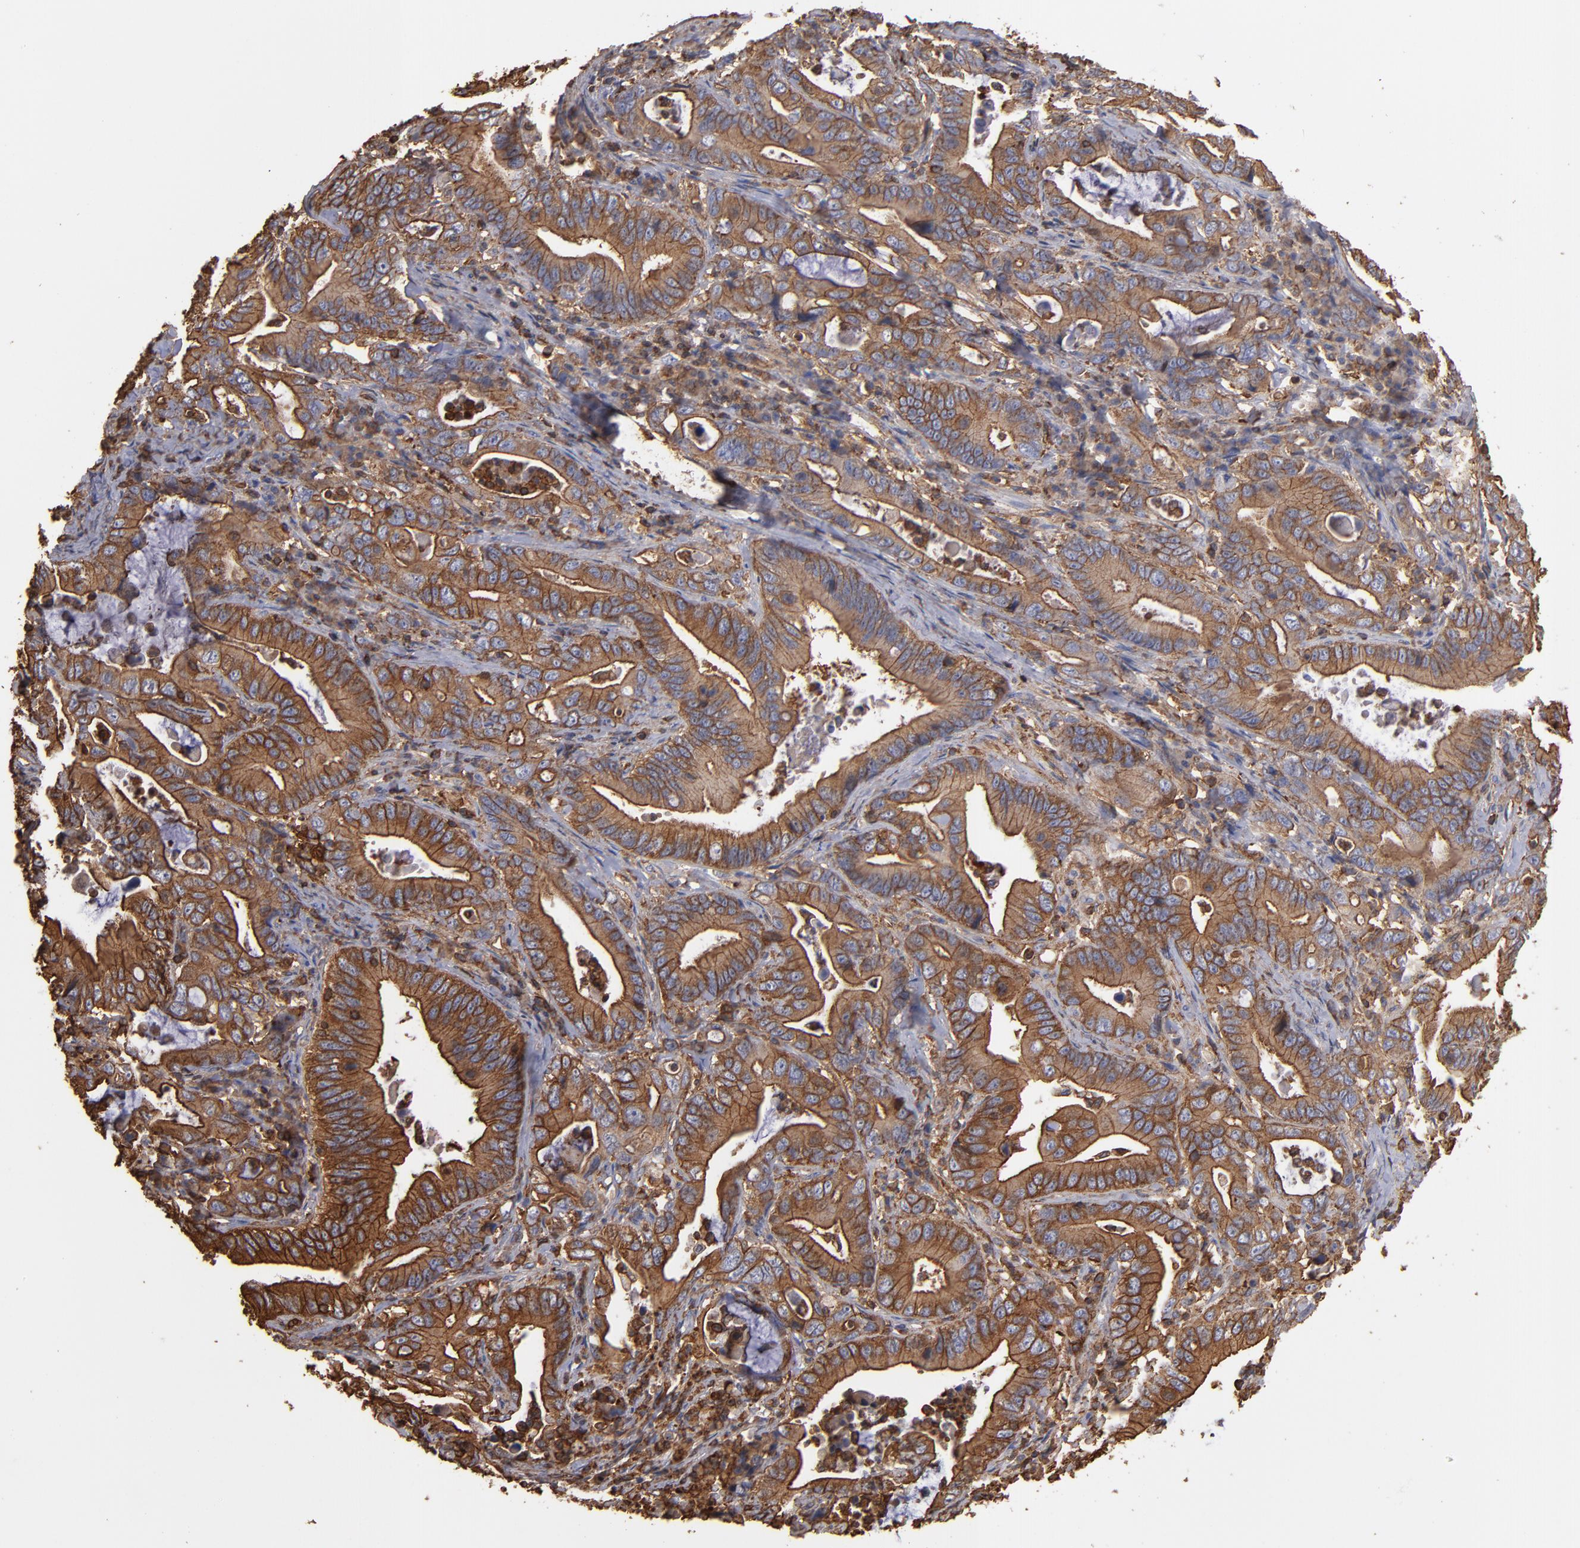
{"staining": {"intensity": "moderate", "quantity": ">75%", "location": "cytoplasmic/membranous"}, "tissue": "stomach cancer", "cell_type": "Tumor cells", "image_type": "cancer", "snomed": [{"axis": "morphology", "description": "Adenocarcinoma, NOS"}, {"axis": "topography", "description": "Stomach, upper"}], "caption": "Human adenocarcinoma (stomach) stained with a brown dye exhibits moderate cytoplasmic/membranous positive expression in about >75% of tumor cells.", "gene": "ACTN4", "patient": {"sex": "male", "age": 63}}